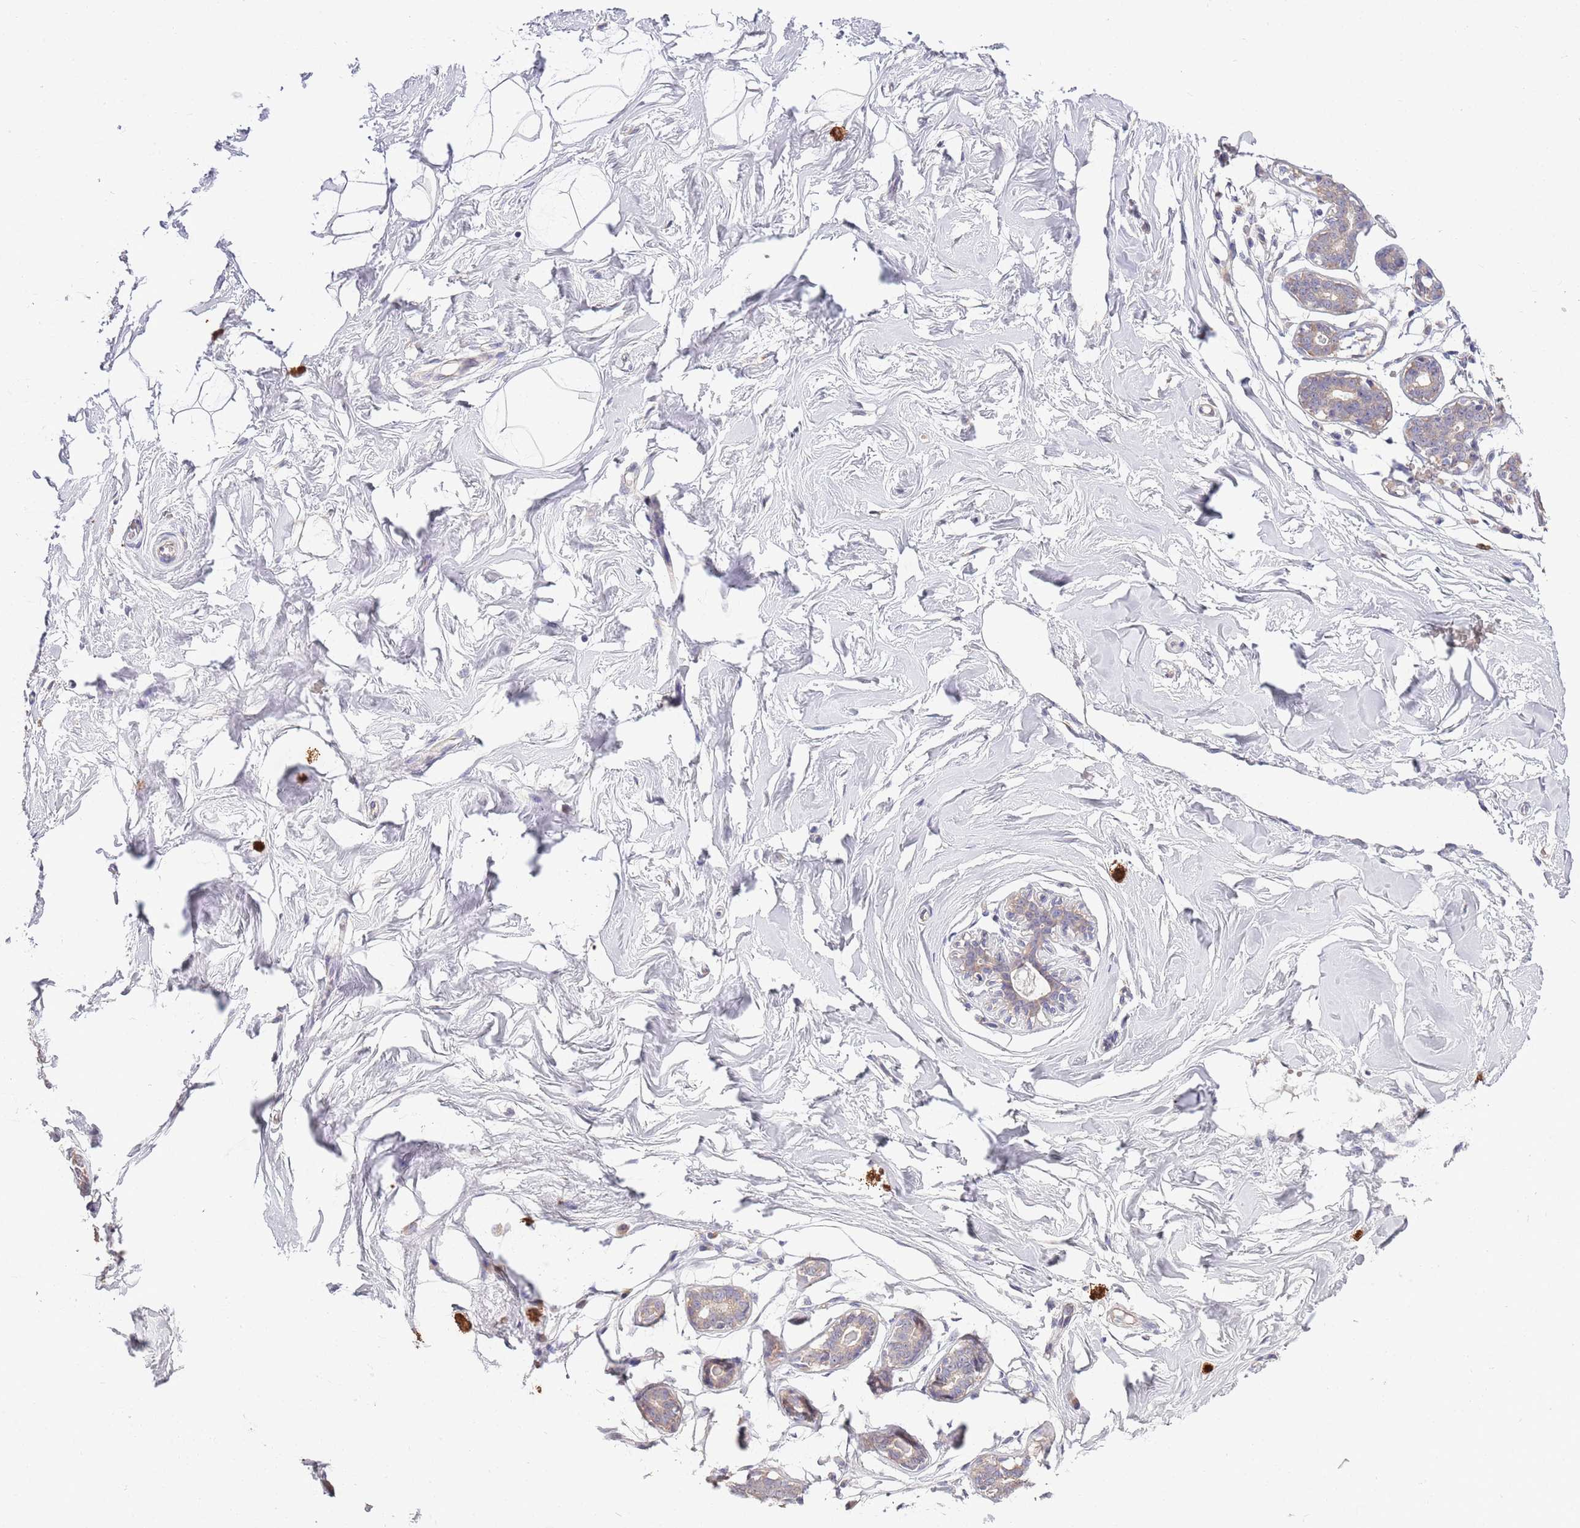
{"staining": {"intensity": "negative", "quantity": "none", "location": "none"}, "tissue": "breast", "cell_type": "Adipocytes", "image_type": "normal", "snomed": [{"axis": "morphology", "description": "Normal tissue, NOS"}, {"axis": "morphology", "description": "Adenoma, NOS"}, {"axis": "topography", "description": "Breast"}], "caption": "An image of breast stained for a protein exhibits no brown staining in adipocytes.", "gene": "MARVELD2", "patient": {"sex": "female", "age": 23}}